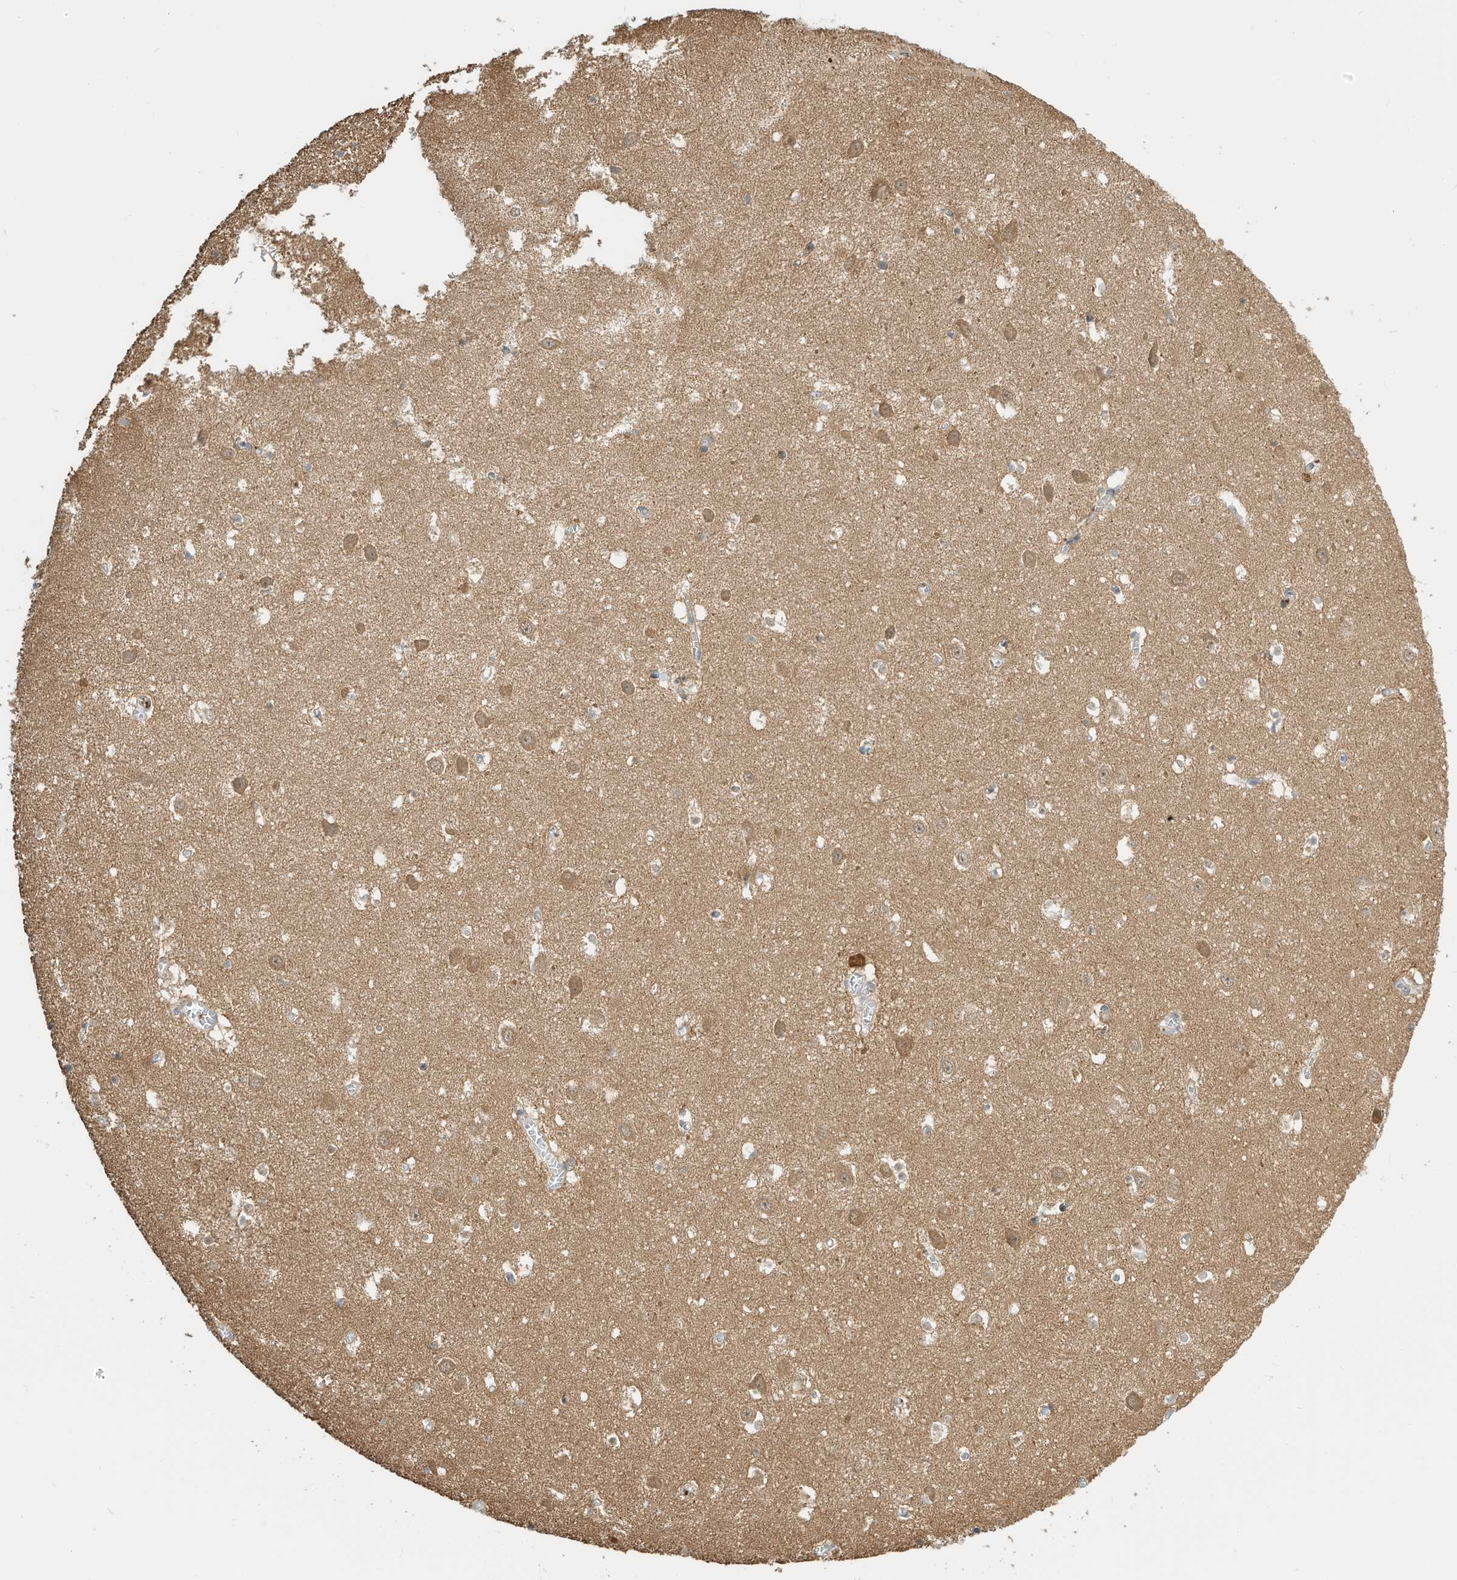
{"staining": {"intensity": "weak", "quantity": "25%-75%", "location": "cytoplasmic/membranous"}, "tissue": "hippocampus", "cell_type": "Glial cells", "image_type": "normal", "snomed": [{"axis": "morphology", "description": "Normal tissue, NOS"}, {"axis": "topography", "description": "Hippocampus"}], "caption": "IHC of benign hippocampus demonstrates low levels of weak cytoplasmic/membranous staining in approximately 25%-75% of glial cells. The staining is performed using DAB brown chromogen to label protein expression. The nuclei are counter-stained blue using hematoxylin.", "gene": "OFD1", "patient": {"sex": "female", "age": 64}}